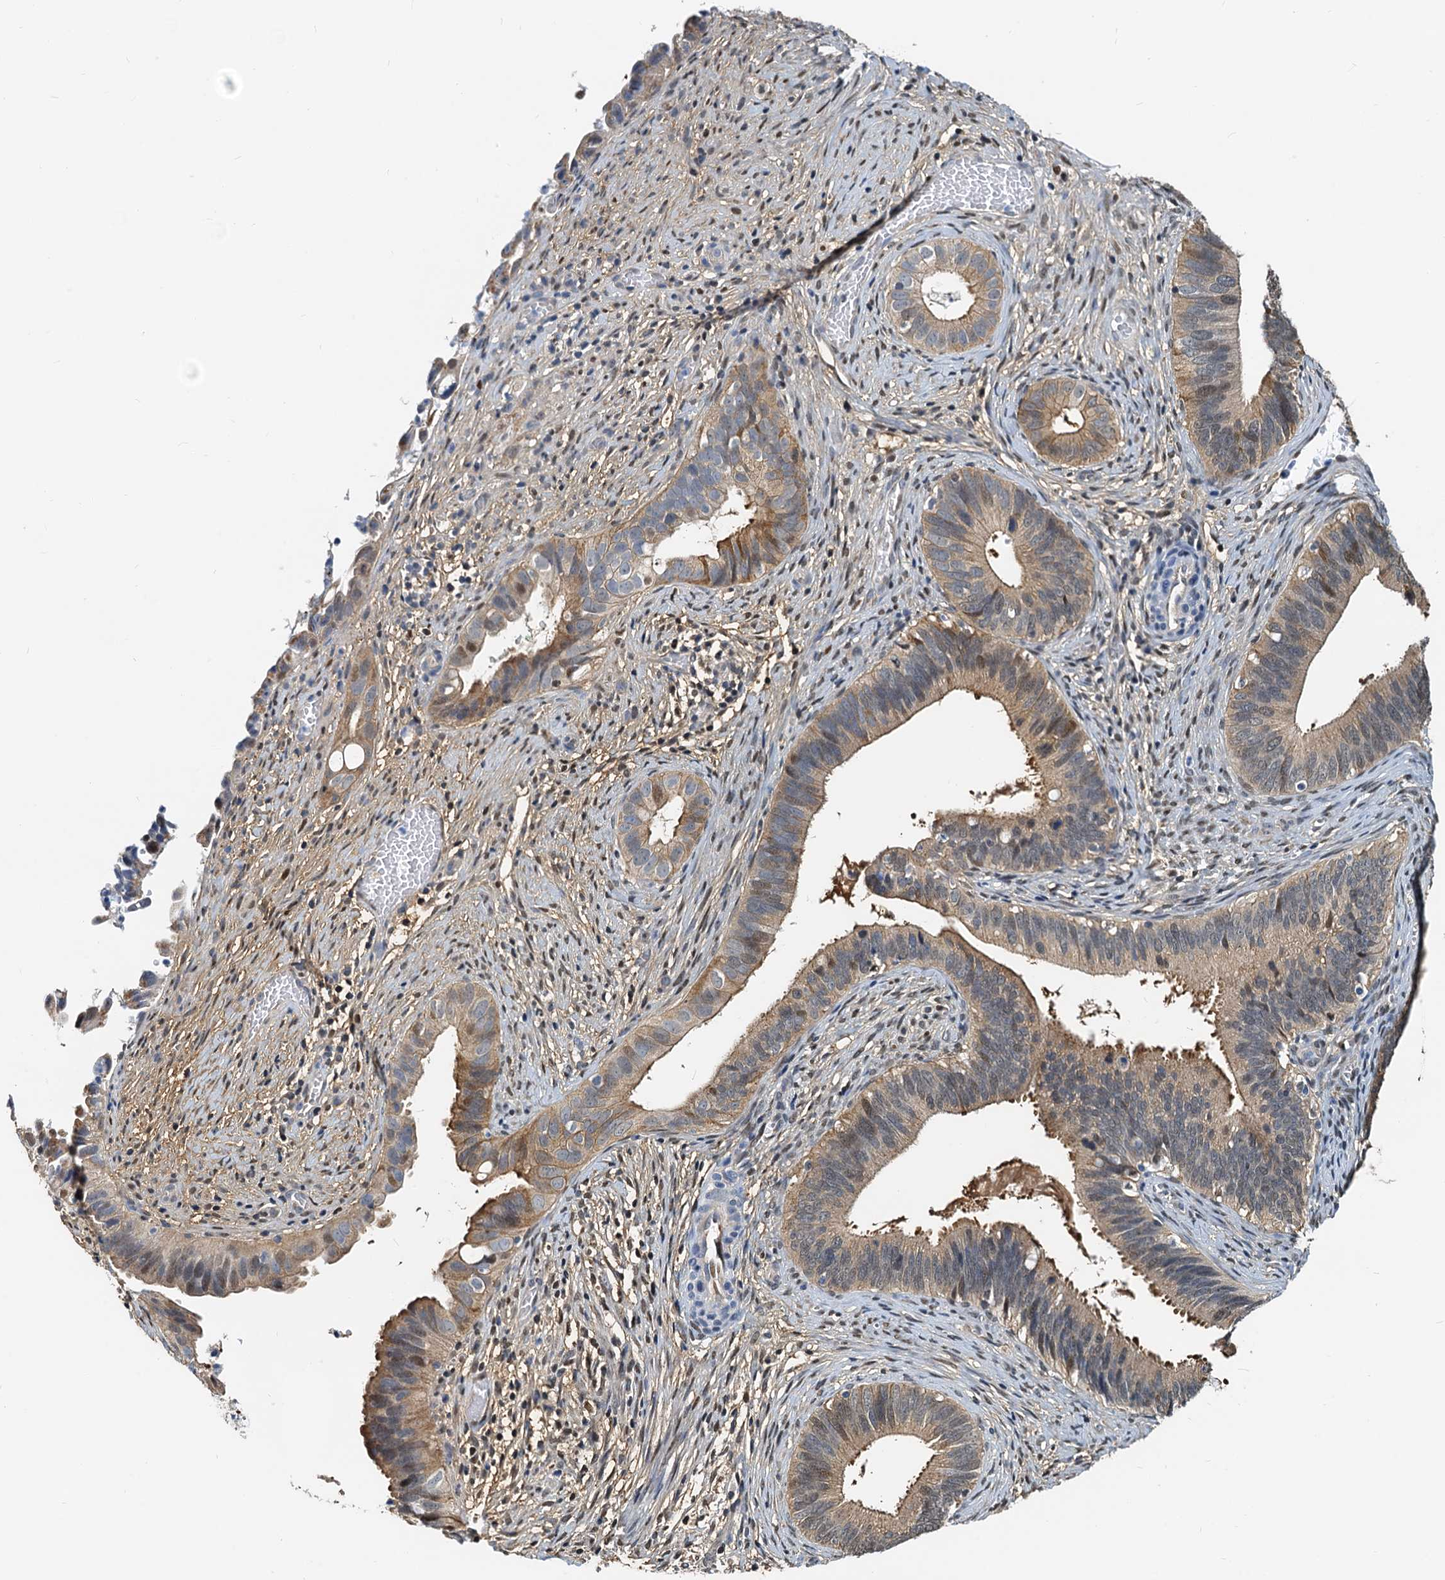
{"staining": {"intensity": "moderate", "quantity": "25%-75%", "location": "cytoplasmic/membranous,nuclear"}, "tissue": "cervical cancer", "cell_type": "Tumor cells", "image_type": "cancer", "snomed": [{"axis": "morphology", "description": "Adenocarcinoma, NOS"}, {"axis": "topography", "description": "Cervix"}], "caption": "The micrograph displays a brown stain indicating the presence of a protein in the cytoplasmic/membranous and nuclear of tumor cells in cervical cancer. (IHC, brightfield microscopy, high magnification).", "gene": "PTGES3", "patient": {"sex": "female", "age": 42}}